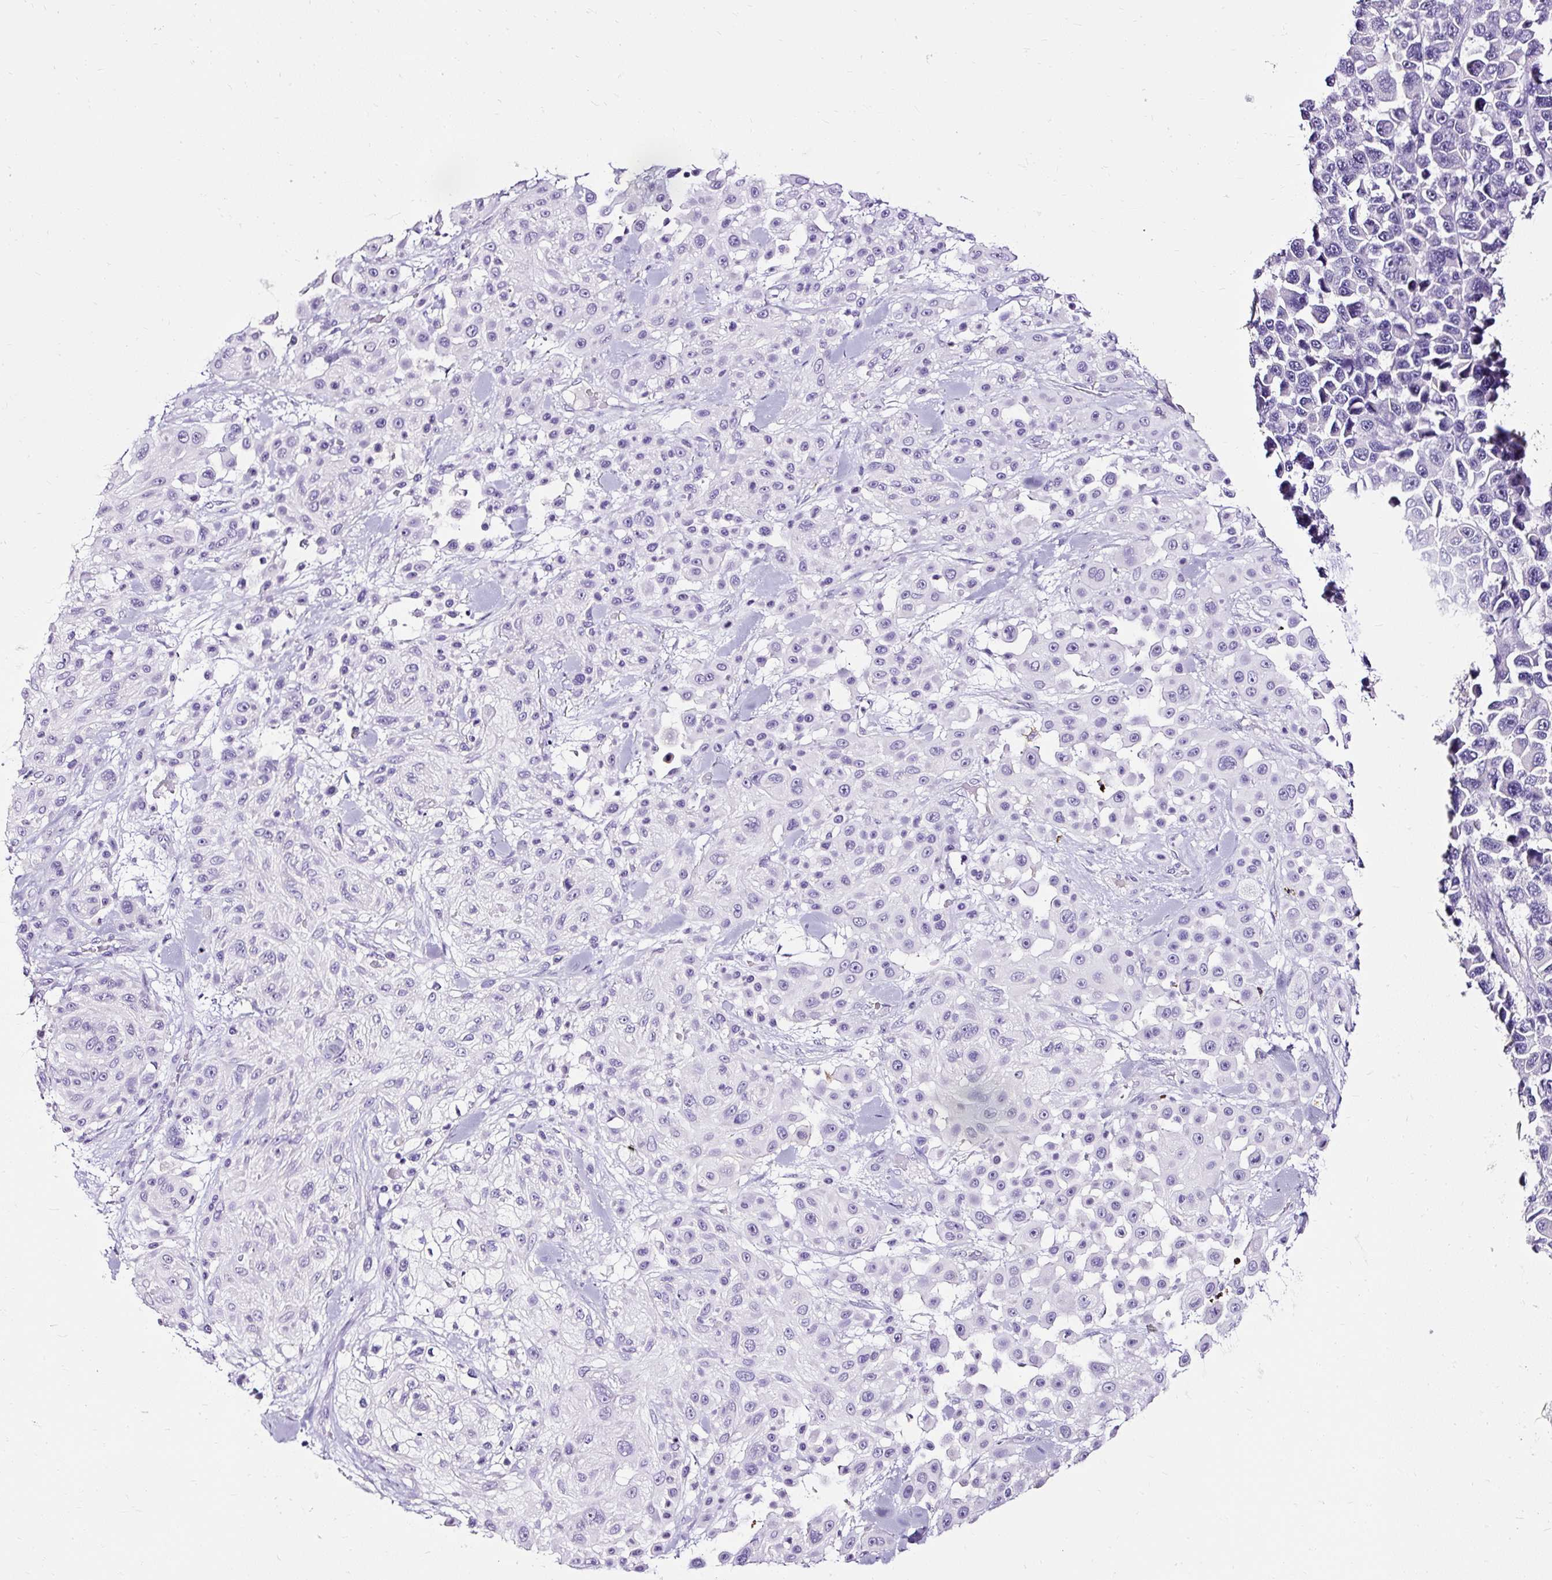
{"staining": {"intensity": "negative", "quantity": "none", "location": "none"}, "tissue": "skin cancer", "cell_type": "Tumor cells", "image_type": "cancer", "snomed": [{"axis": "morphology", "description": "Squamous cell carcinoma, NOS"}, {"axis": "topography", "description": "Skin"}], "caption": "A histopathology image of skin squamous cell carcinoma stained for a protein shows no brown staining in tumor cells. Nuclei are stained in blue.", "gene": "SLC7A8", "patient": {"sex": "male", "age": 67}}